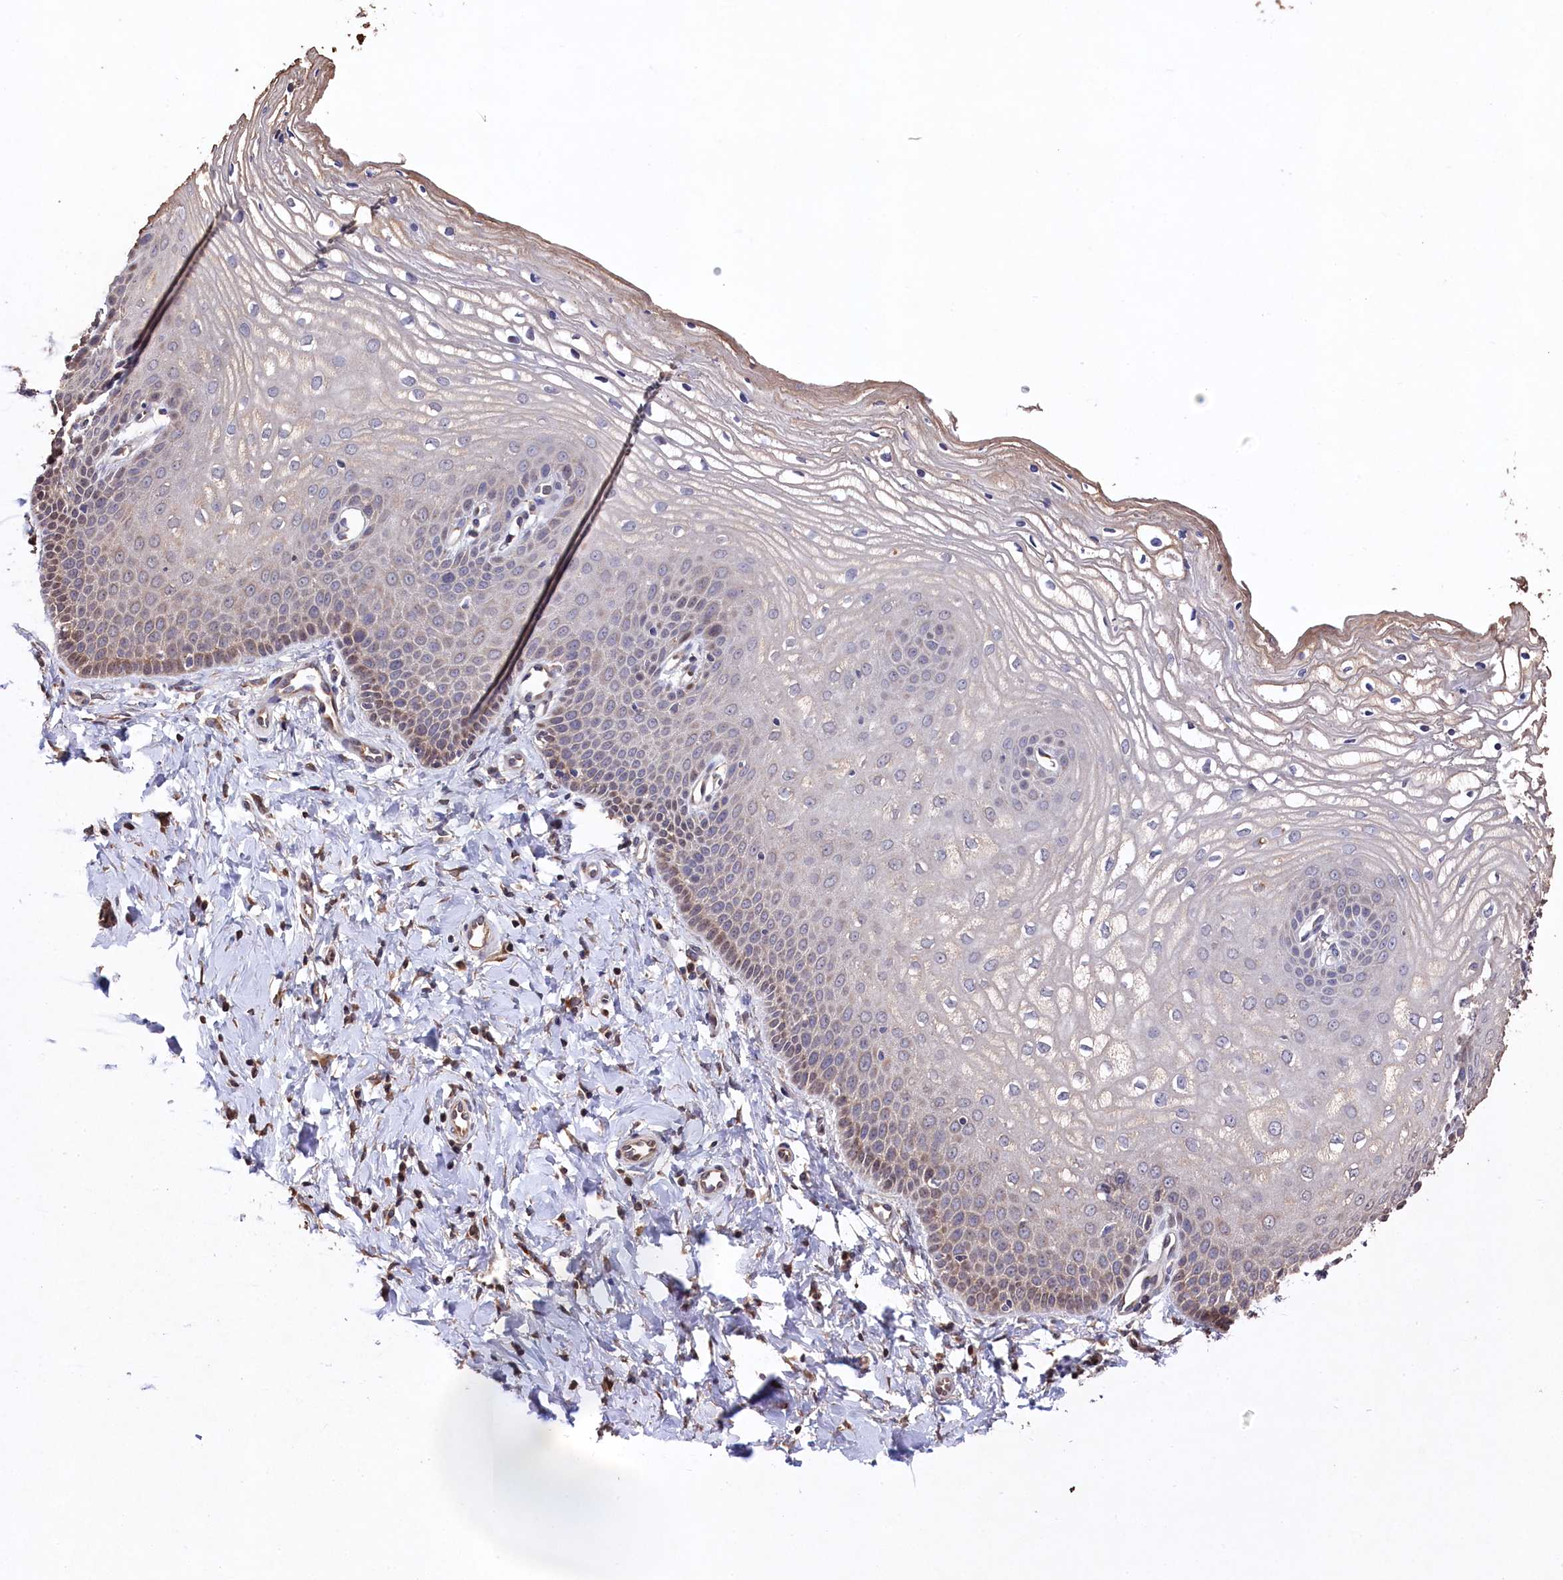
{"staining": {"intensity": "moderate", "quantity": "<25%", "location": "cytoplasmic/membranous,nuclear"}, "tissue": "vagina", "cell_type": "Squamous epithelial cells", "image_type": "normal", "snomed": [{"axis": "morphology", "description": "Normal tissue, NOS"}, {"axis": "topography", "description": "Vagina"}], "caption": "Protein expression by IHC demonstrates moderate cytoplasmic/membranous,nuclear positivity in about <25% of squamous epithelial cells in normal vagina. (Brightfield microscopy of DAB IHC at high magnification).", "gene": "NAA60", "patient": {"sex": "female", "age": 68}}